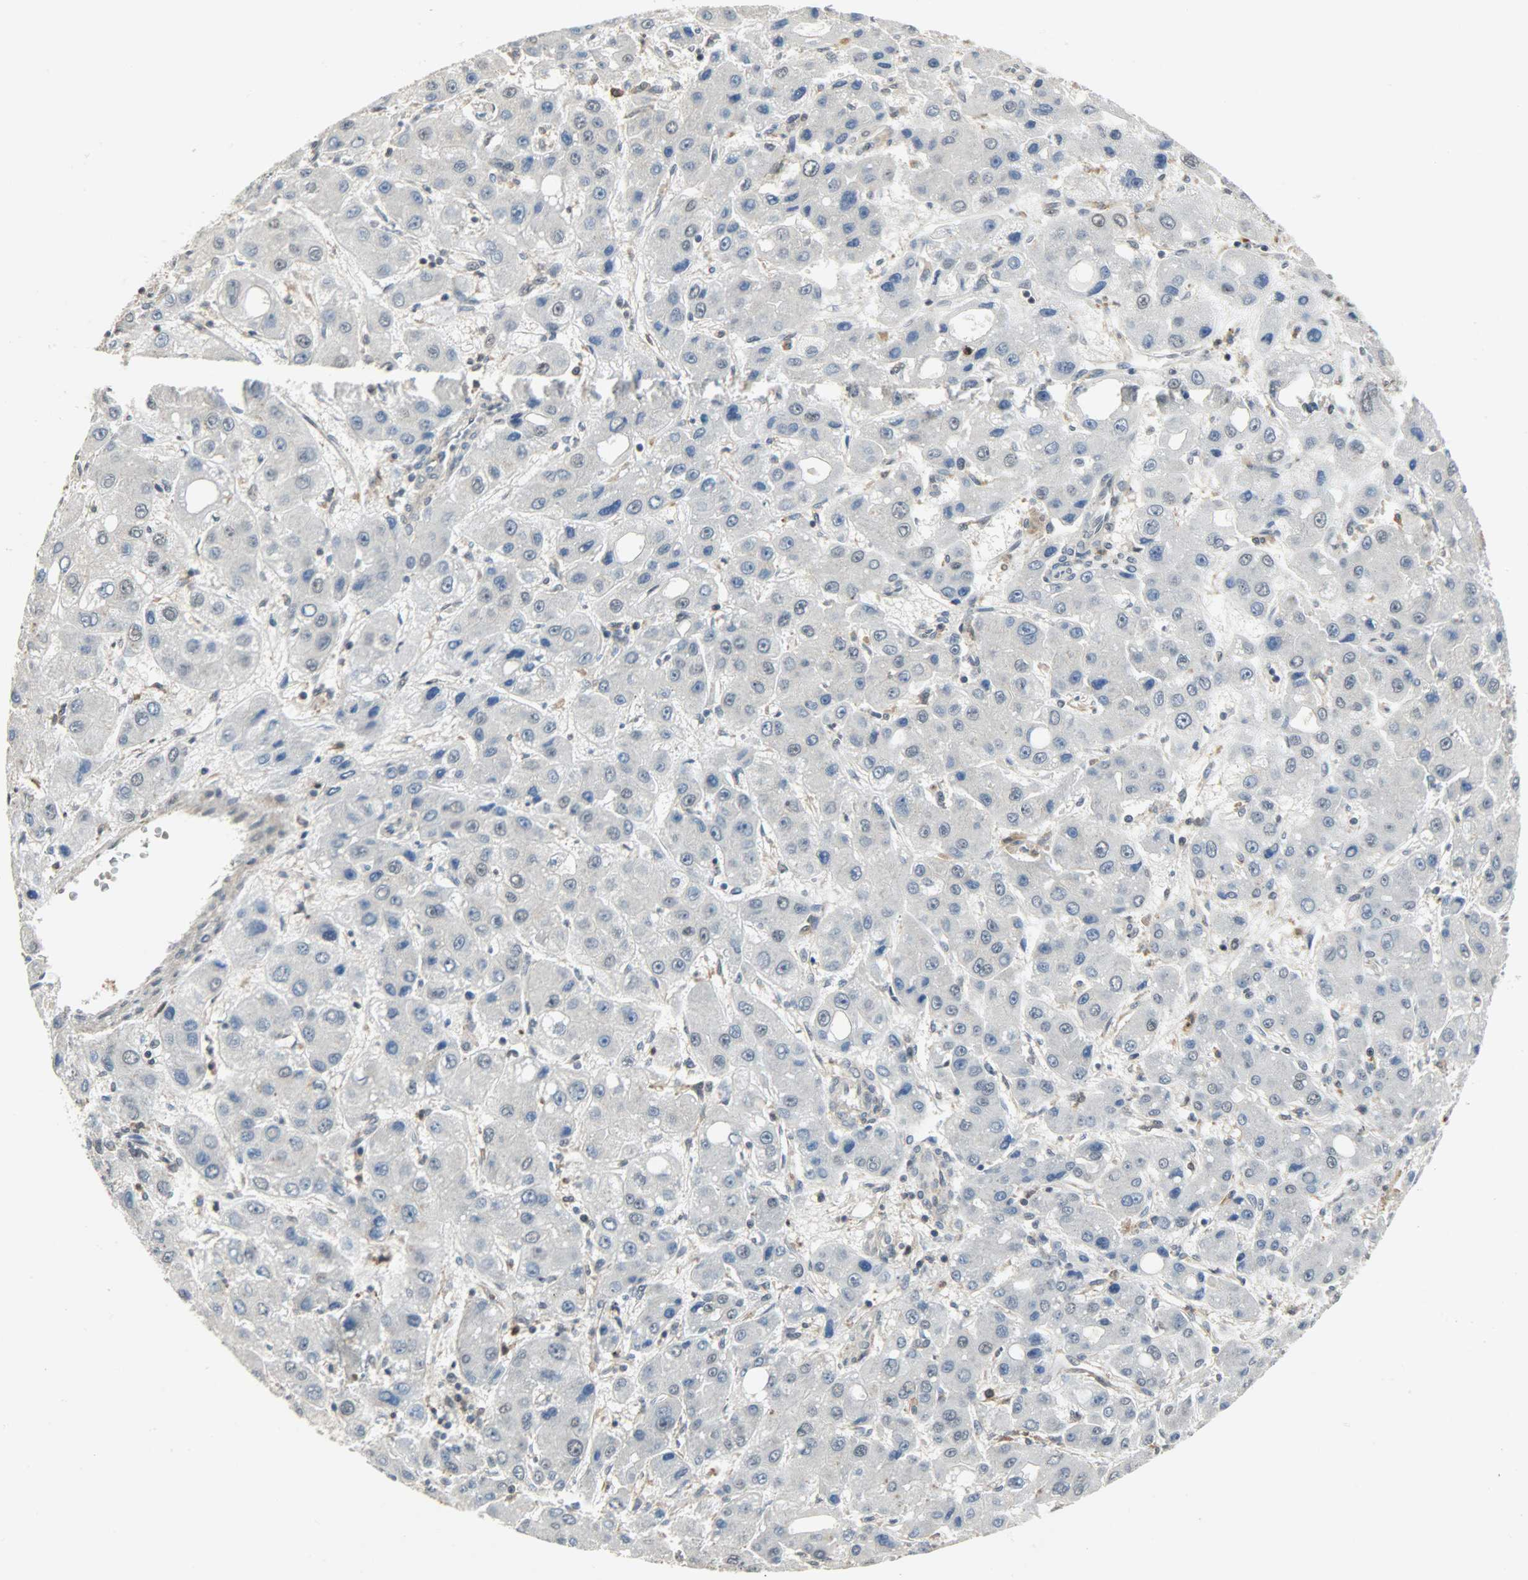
{"staining": {"intensity": "negative", "quantity": "none", "location": "none"}, "tissue": "liver cancer", "cell_type": "Tumor cells", "image_type": "cancer", "snomed": [{"axis": "morphology", "description": "Carcinoma, Hepatocellular, NOS"}, {"axis": "topography", "description": "Liver"}], "caption": "Photomicrograph shows no significant protein expression in tumor cells of hepatocellular carcinoma (liver). (DAB immunohistochemistry with hematoxylin counter stain).", "gene": "SKAP2", "patient": {"sex": "male", "age": 55}}